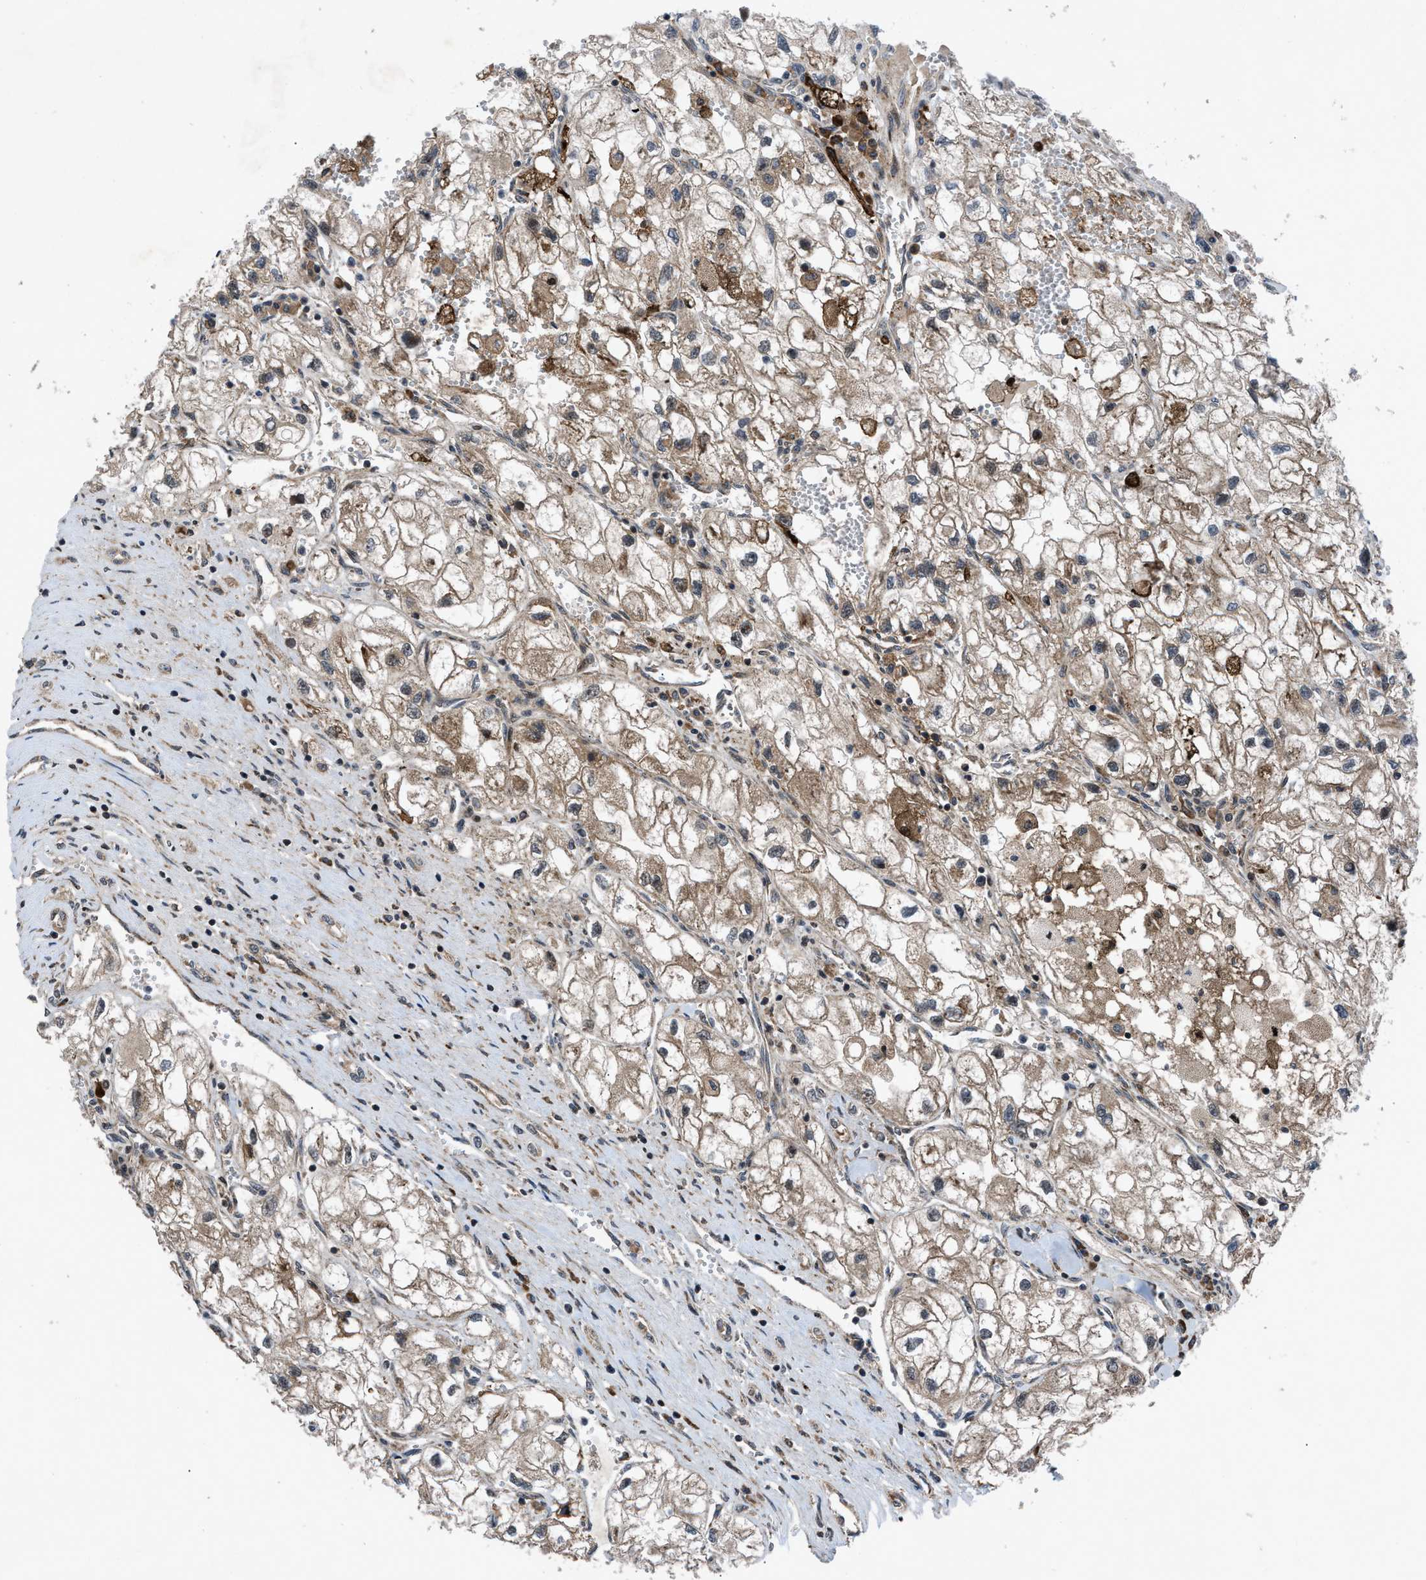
{"staining": {"intensity": "weak", "quantity": "25%-75%", "location": "cytoplasmic/membranous"}, "tissue": "renal cancer", "cell_type": "Tumor cells", "image_type": "cancer", "snomed": [{"axis": "morphology", "description": "Adenocarcinoma, NOS"}, {"axis": "topography", "description": "Kidney"}], "caption": "This histopathology image displays immunohistochemistry staining of human renal adenocarcinoma, with low weak cytoplasmic/membranous expression in about 25%-75% of tumor cells.", "gene": "AP3M2", "patient": {"sex": "female", "age": 70}}